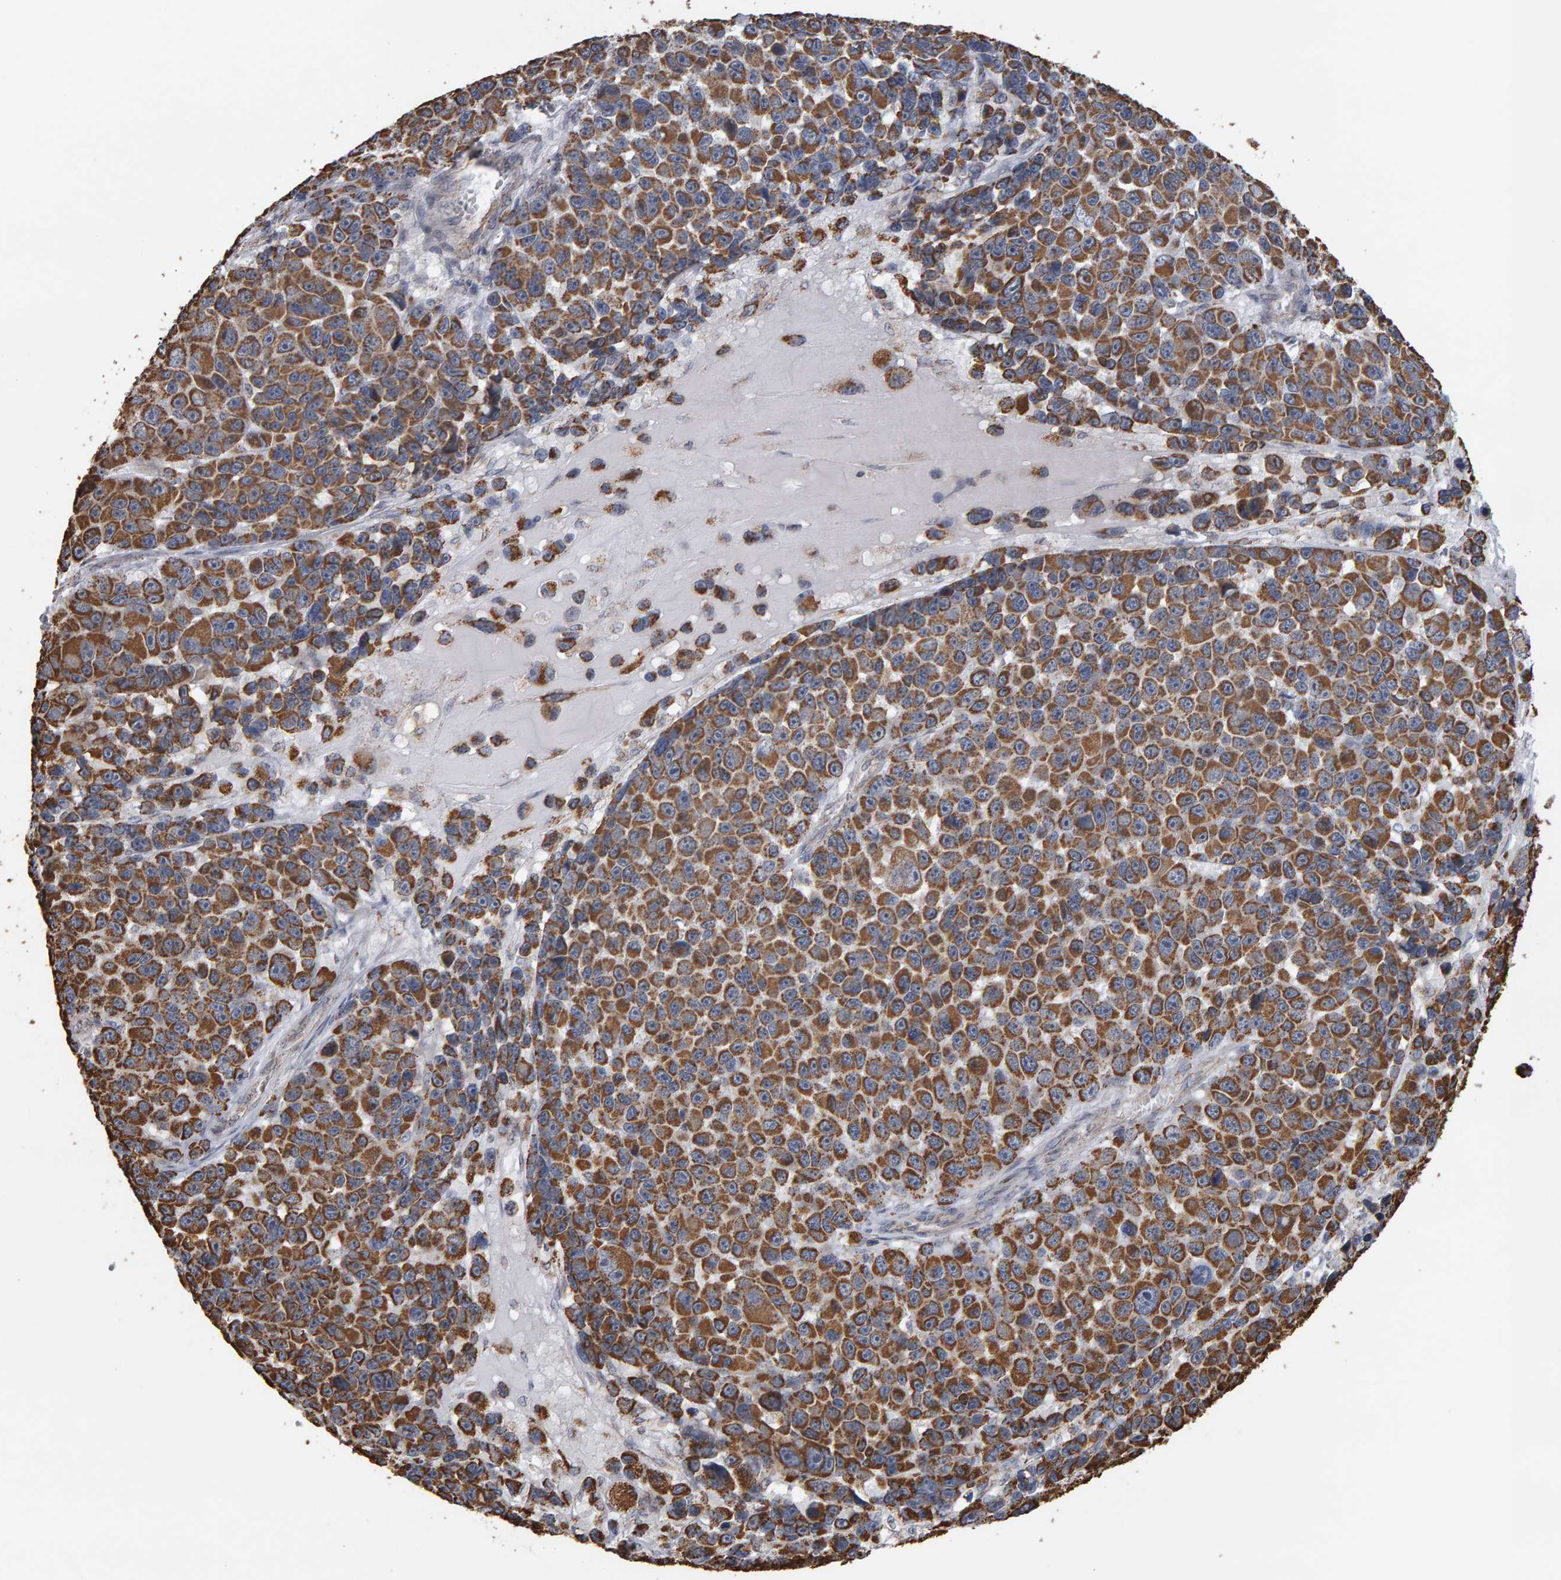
{"staining": {"intensity": "moderate", "quantity": ">75%", "location": "cytoplasmic/membranous"}, "tissue": "melanoma", "cell_type": "Tumor cells", "image_type": "cancer", "snomed": [{"axis": "morphology", "description": "Malignant melanoma, NOS"}, {"axis": "topography", "description": "Skin"}], "caption": "Immunohistochemistry of melanoma demonstrates medium levels of moderate cytoplasmic/membranous staining in approximately >75% of tumor cells.", "gene": "TOM1L1", "patient": {"sex": "male", "age": 53}}